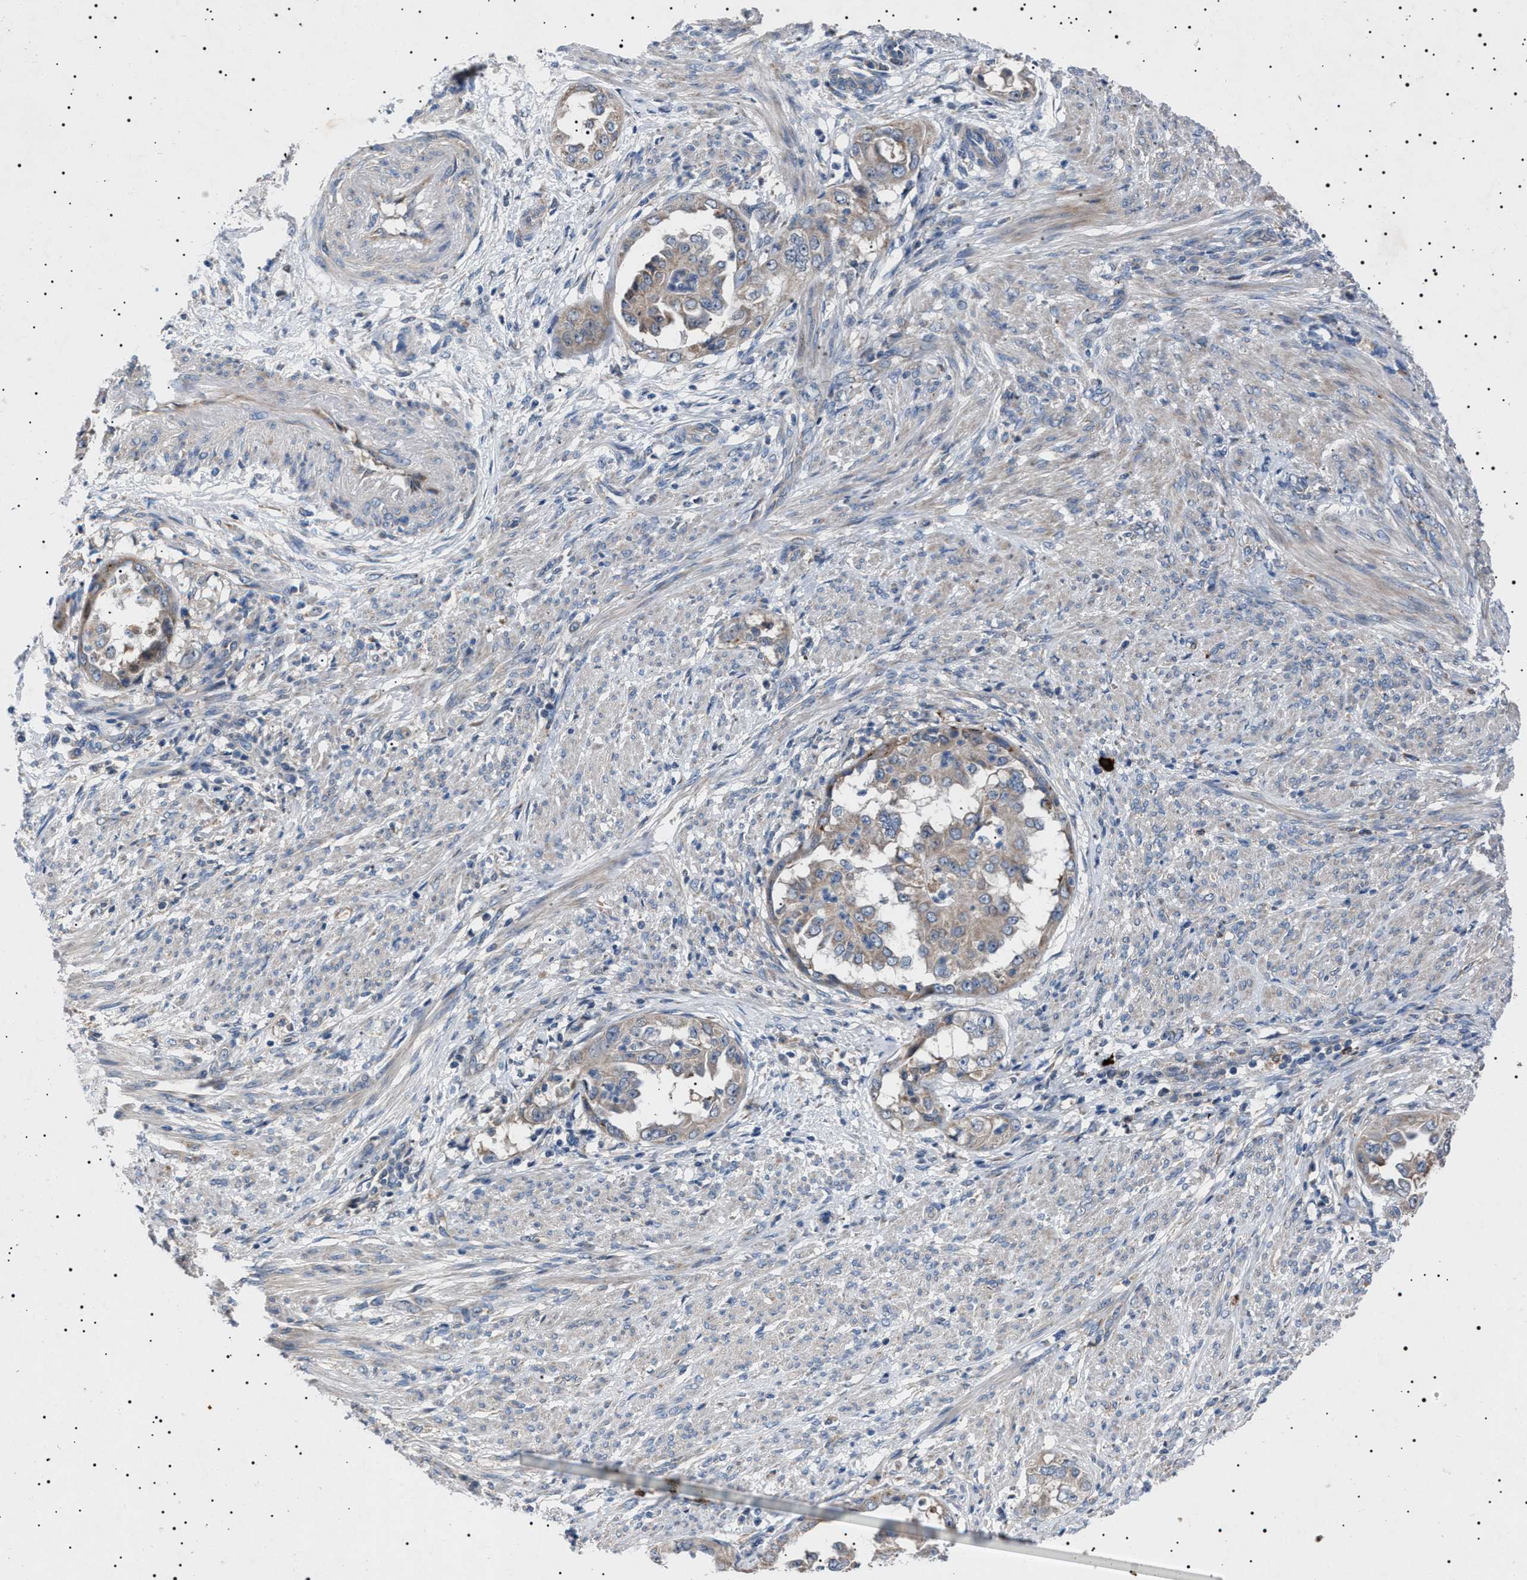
{"staining": {"intensity": "weak", "quantity": "25%-75%", "location": "cytoplasmic/membranous"}, "tissue": "endometrial cancer", "cell_type": "Tumor cells", "image_type": "cancer", "snomed": [{"axis": "morphology", "description": "Adenocarcinoma, NOS"}, {"axis": "topography", "description": "Endometrium"}], "caption": "Endometrial adenocarcinoma stained with a protein marker shows weak staining in tumor cells.", "gene": "PTRH1", "patient": {"sex": "female", "age": 85}}